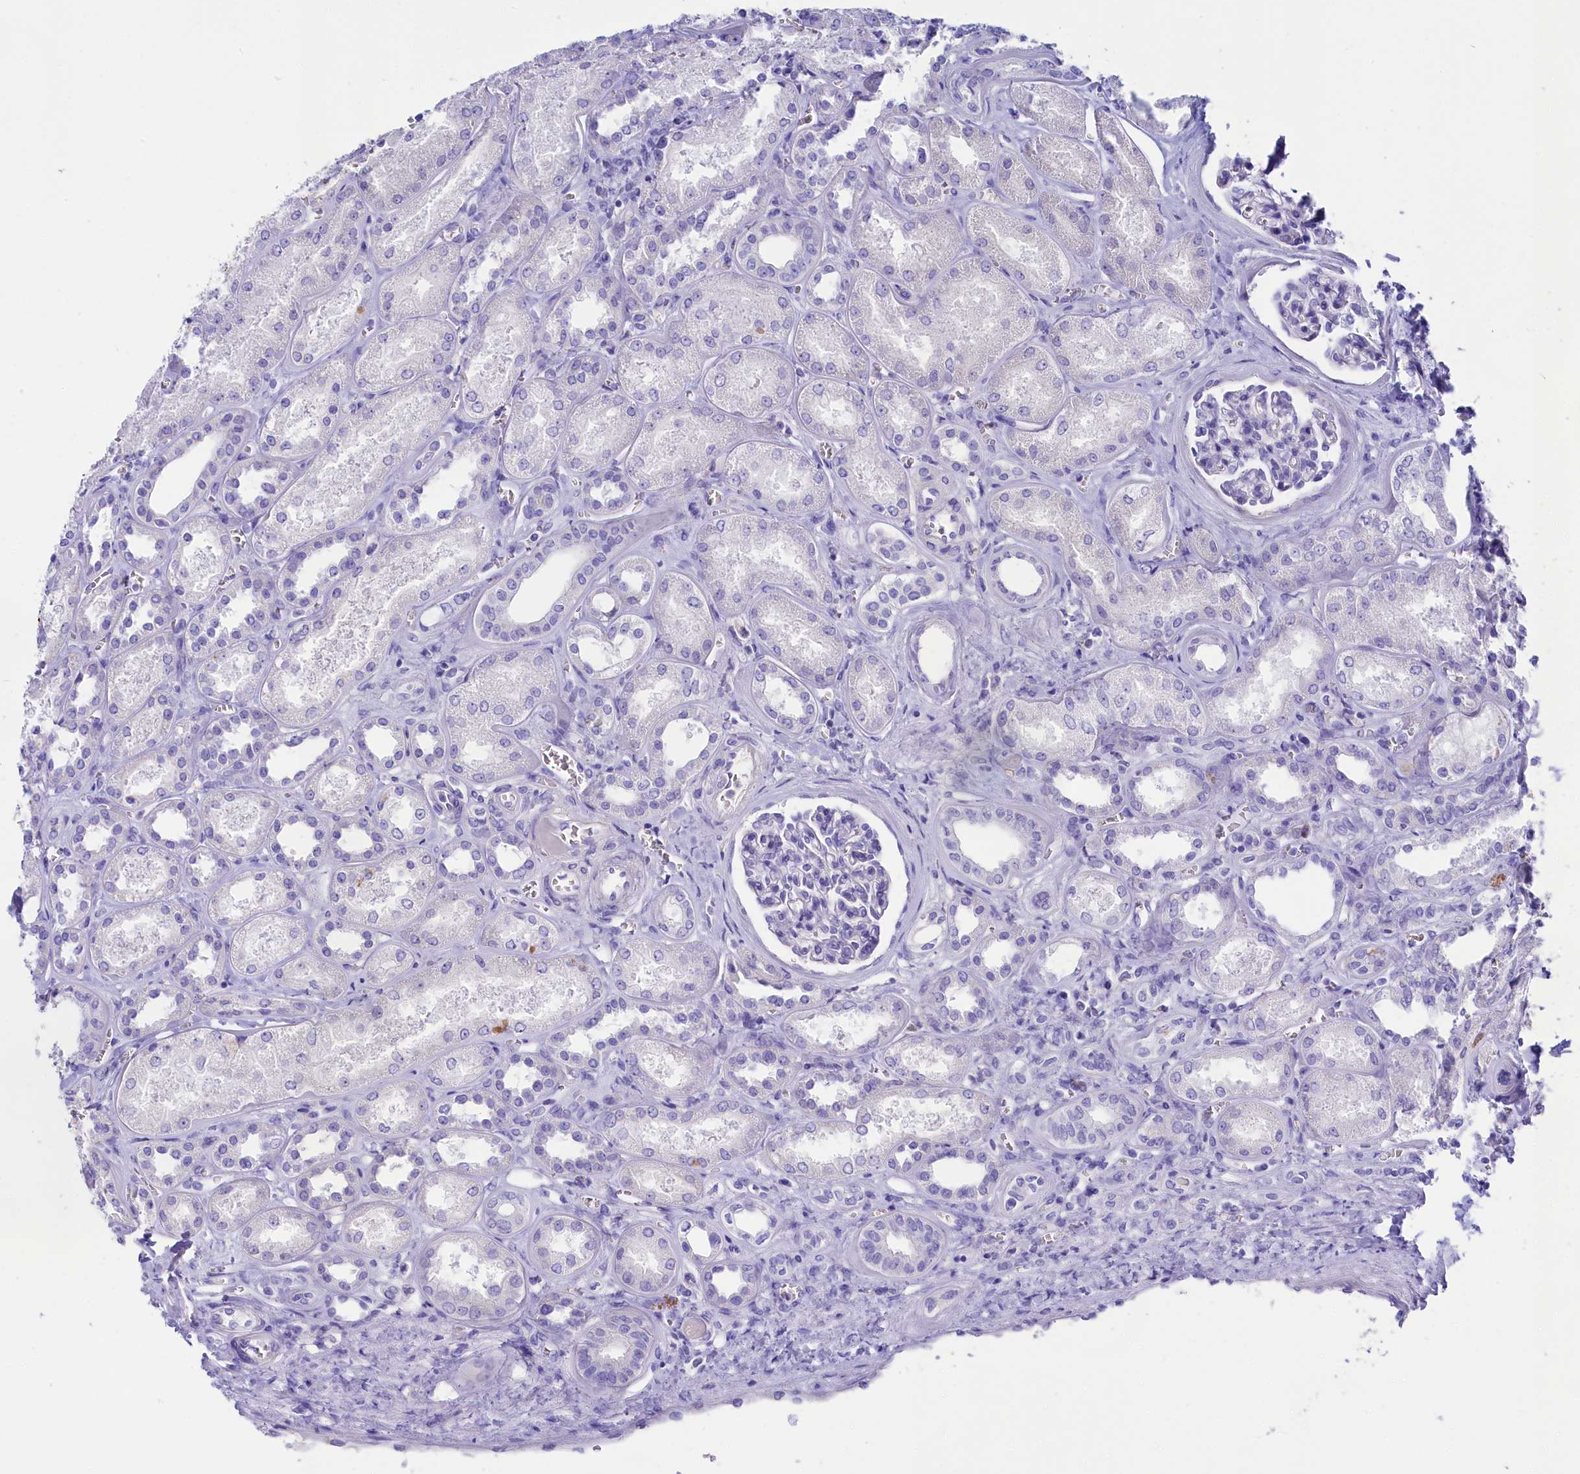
{"staining": {"intensity": "negative", "quantity": "none", "location": "none"}, "tissue": "kidney", "cell_type": "Cells in glomeruli", "image_type": "normal", "snomed": [{"axis": "morphology", "description": "Normal tissue, NOS"}, {"axis": "morphology", "description": "Adenocarcinoma, NOS"}, {"axis": "topography", "description": "Kidney"}], "caption": "IHC image of unremarkable kidney: human kidney stained with DAB displays no significant protein expression in cells in glomeruli. Nuclei are stained in blue.", "gene": "SULT2A1", "patient": {"sex": "female", "age": 68}}